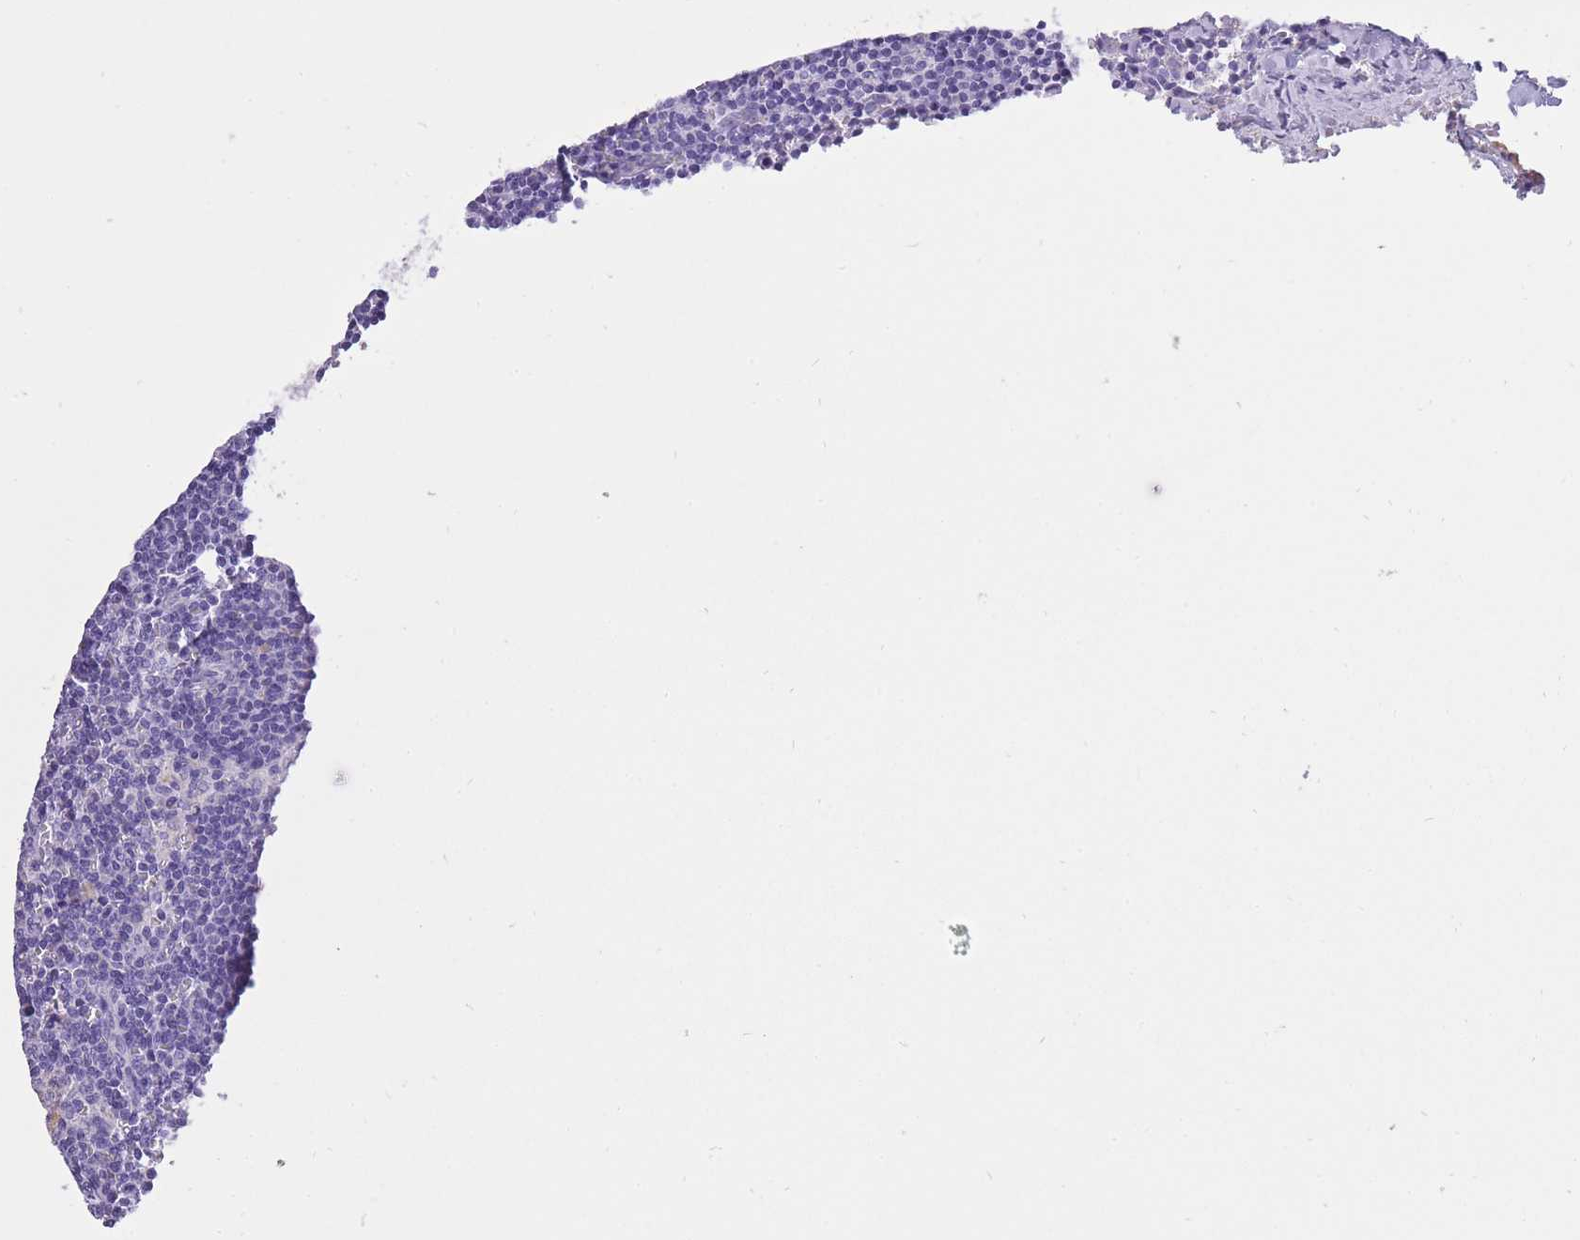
{"staining": {"intensity": "negative", "quantity": "none", "location": "none"}, "tissue": "lymph node", "cell_type": "Germinal center cells", "image_type": "normal", "snomed": [{"axis": "morphology", "description": "Normal tissue, NOS"}, {"axis": "topography", "description": "Lymph node"}], "caption": "This is an immunohistochemistry histopathology image of benign human lymph node. There is no expression in germinal center cells.", "gene": "HRG", "patient": {"sex": "female", "age": 42}}